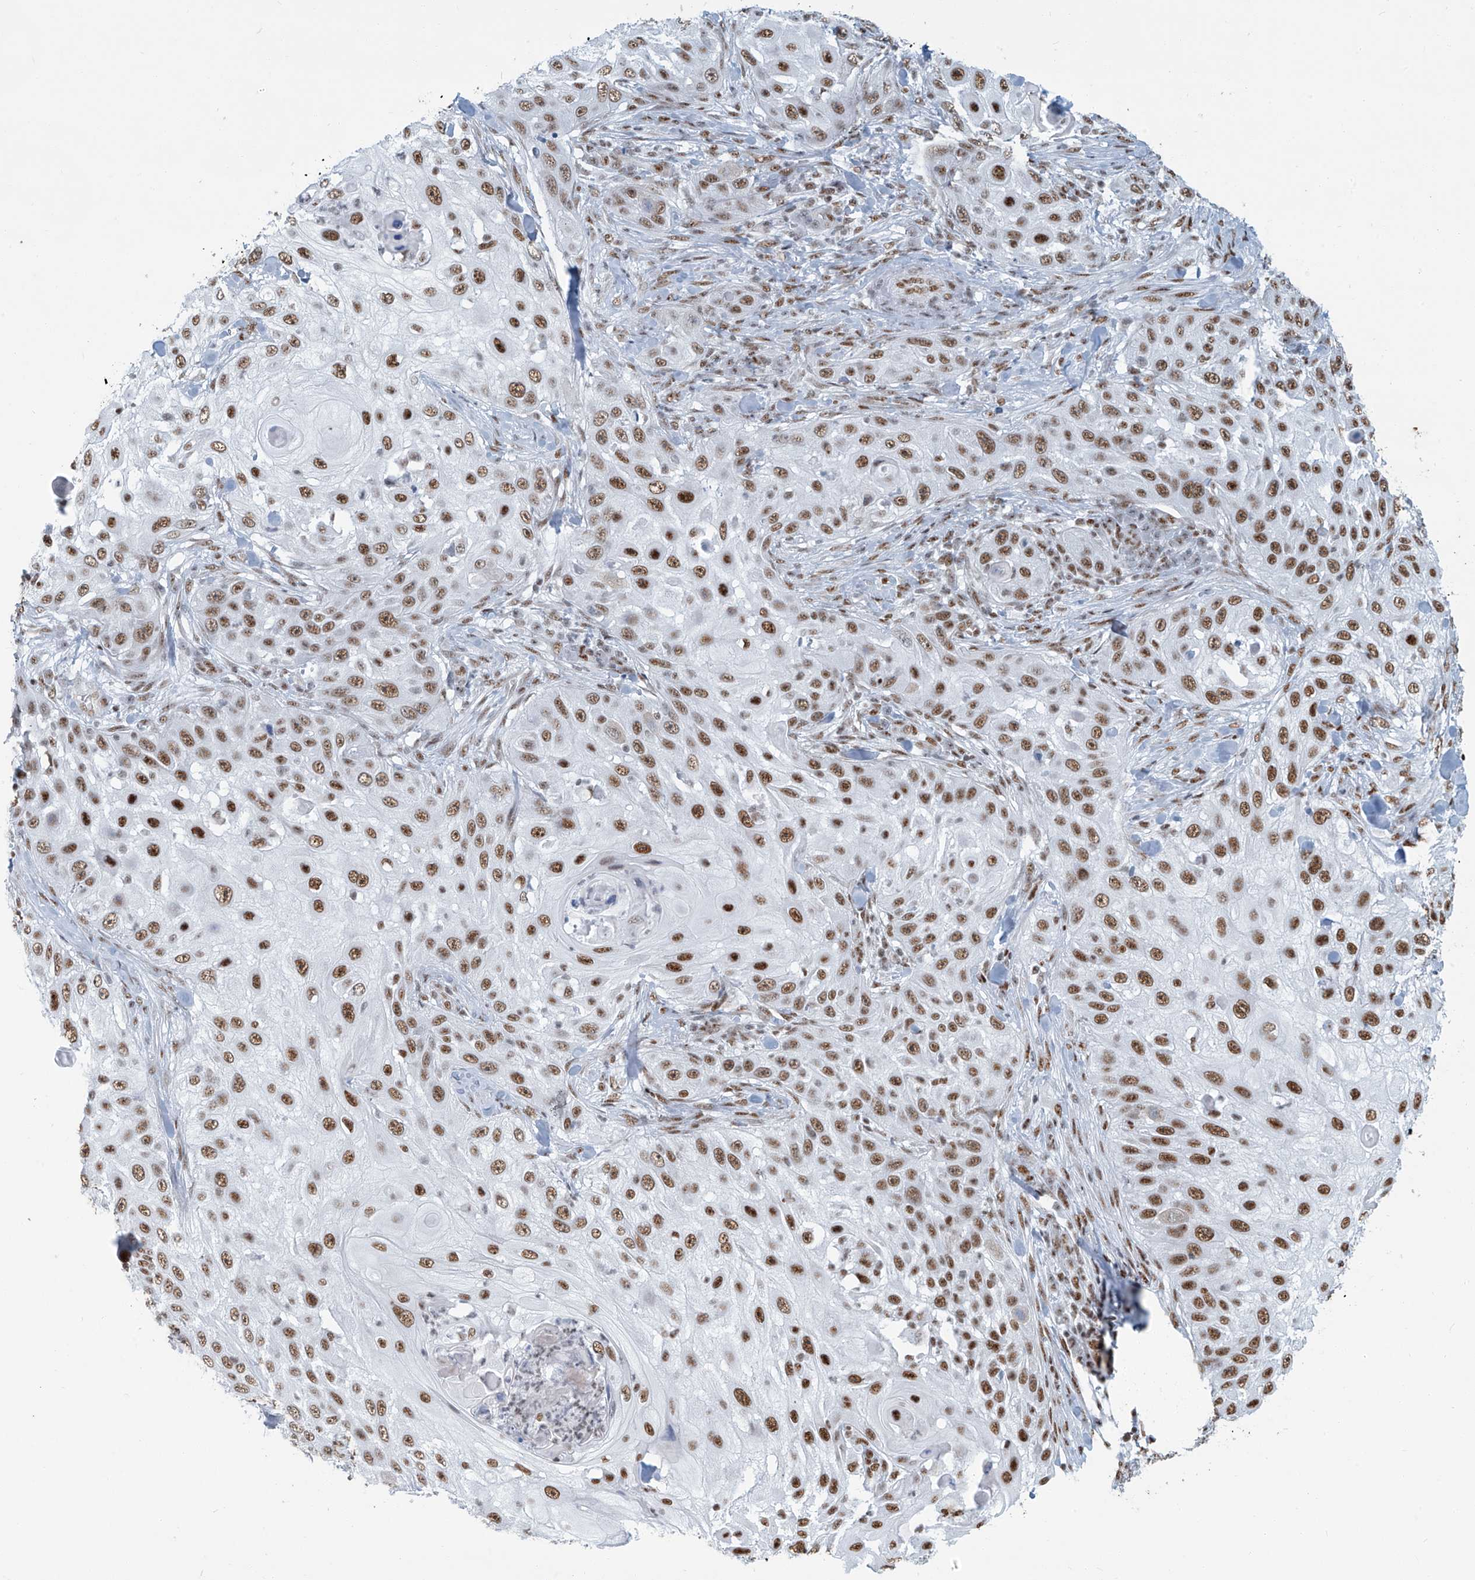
{"staining": {"intensity": "strong", "quantity": ">75%", "location": "nuclear"}, "tissue": "skin cancer", "cell_type": "Tumor cells", "image_type": "cancer", "snomed": [{"axis": "morphology", "description": "Squamous cell carcinoma, NOS"}, {"axis": "topography", "description": "Skin"}], "caption": "The photomicrograph demonstrates immunohistochemical staining of squamous cell carcinoma (skin). There is strong nuclear positivity is seen in about >75% of tumor cells.", "gene": "SARNP", "patient": {"sex": "female", "age": 44}}